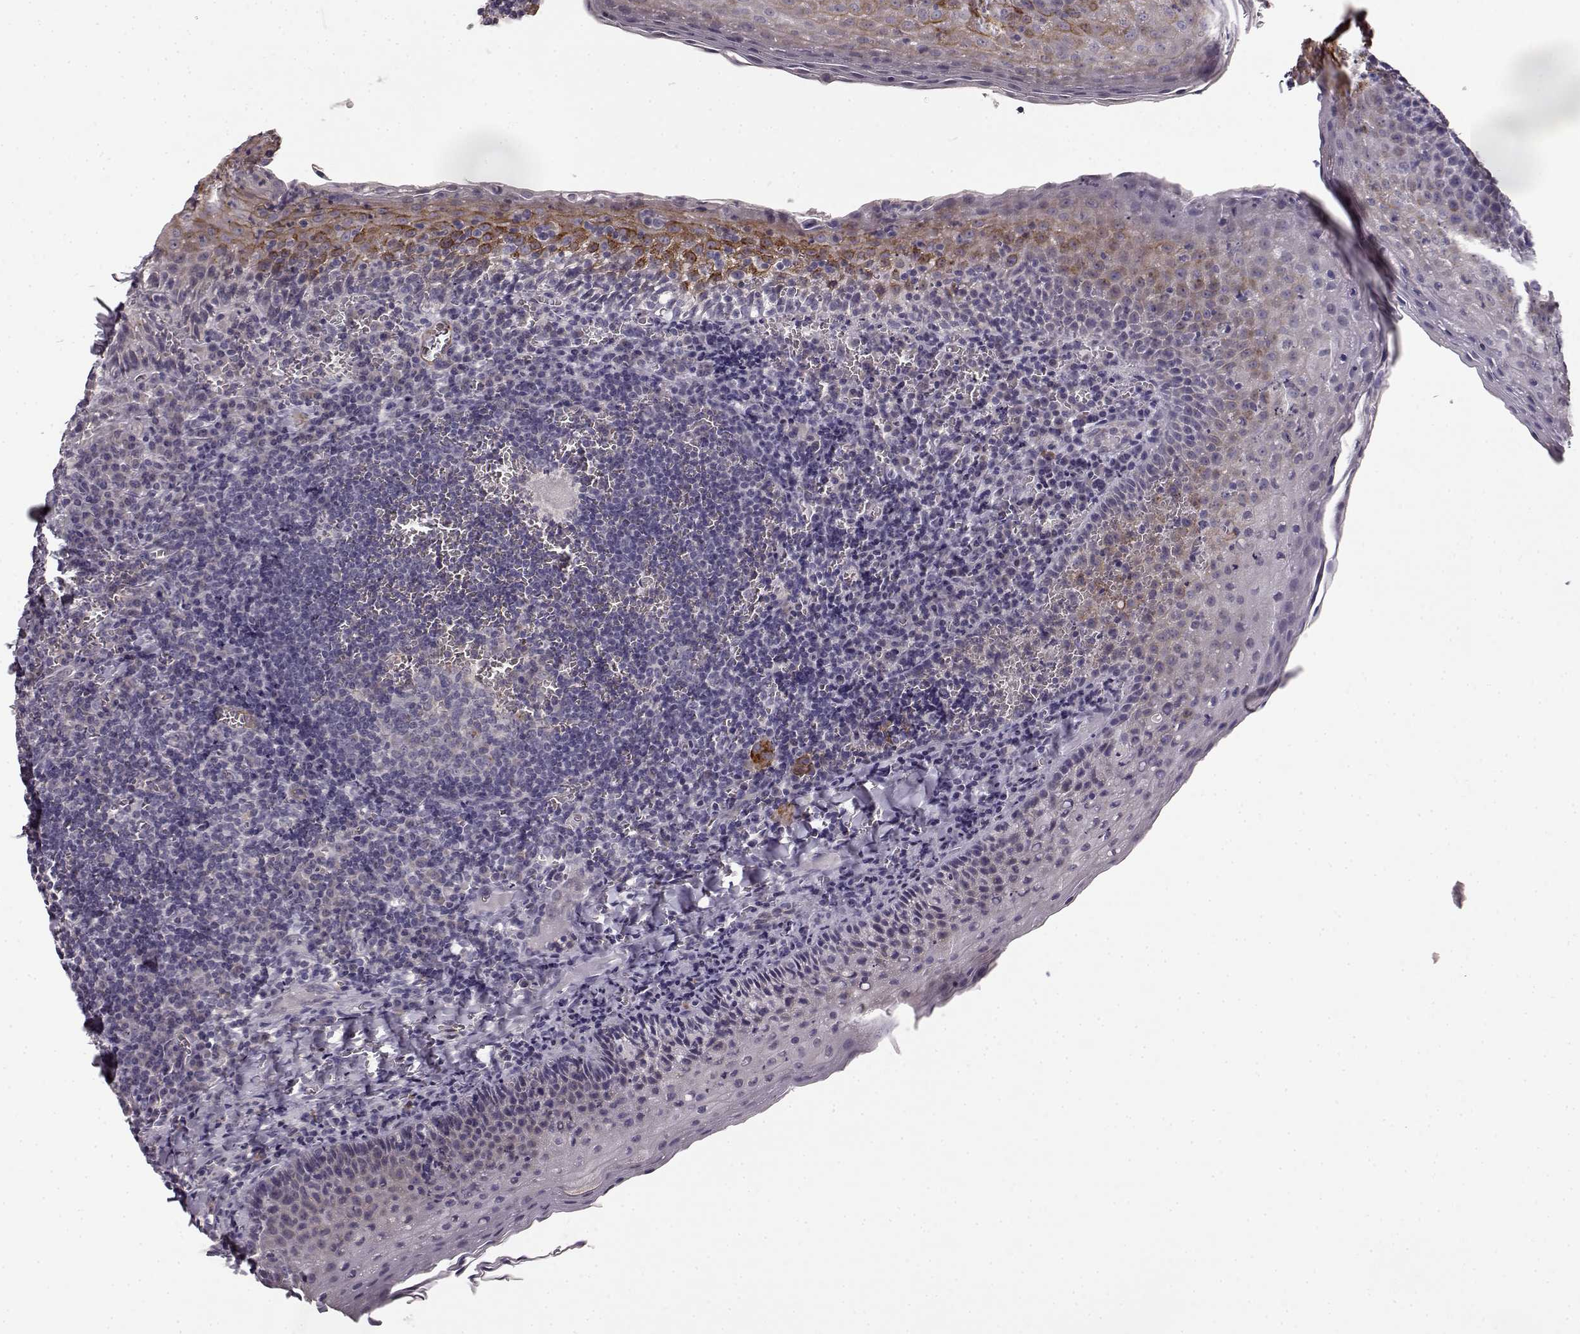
{"staining": {"intensity": "negative", "quantity": "none", "location": "none"}, "tissue": "tonsil", "cell_type": "Germinal center cells", "image_type": "normal", "snomed": [{"axis": "morphology", "description": "Normal tissue, NOS"}, {"axis": "morphology", "description": "Inflammation, NOS"}, {"axis": "topography", "description": "Tonsil"}], "caption": "A high-resolution micrograph shows IHC staining of benign tonsil, which demonstrates no significant staining in germinal center cells.", "gene": "GHR", "patient": {"sex": "female", "age": 31}}